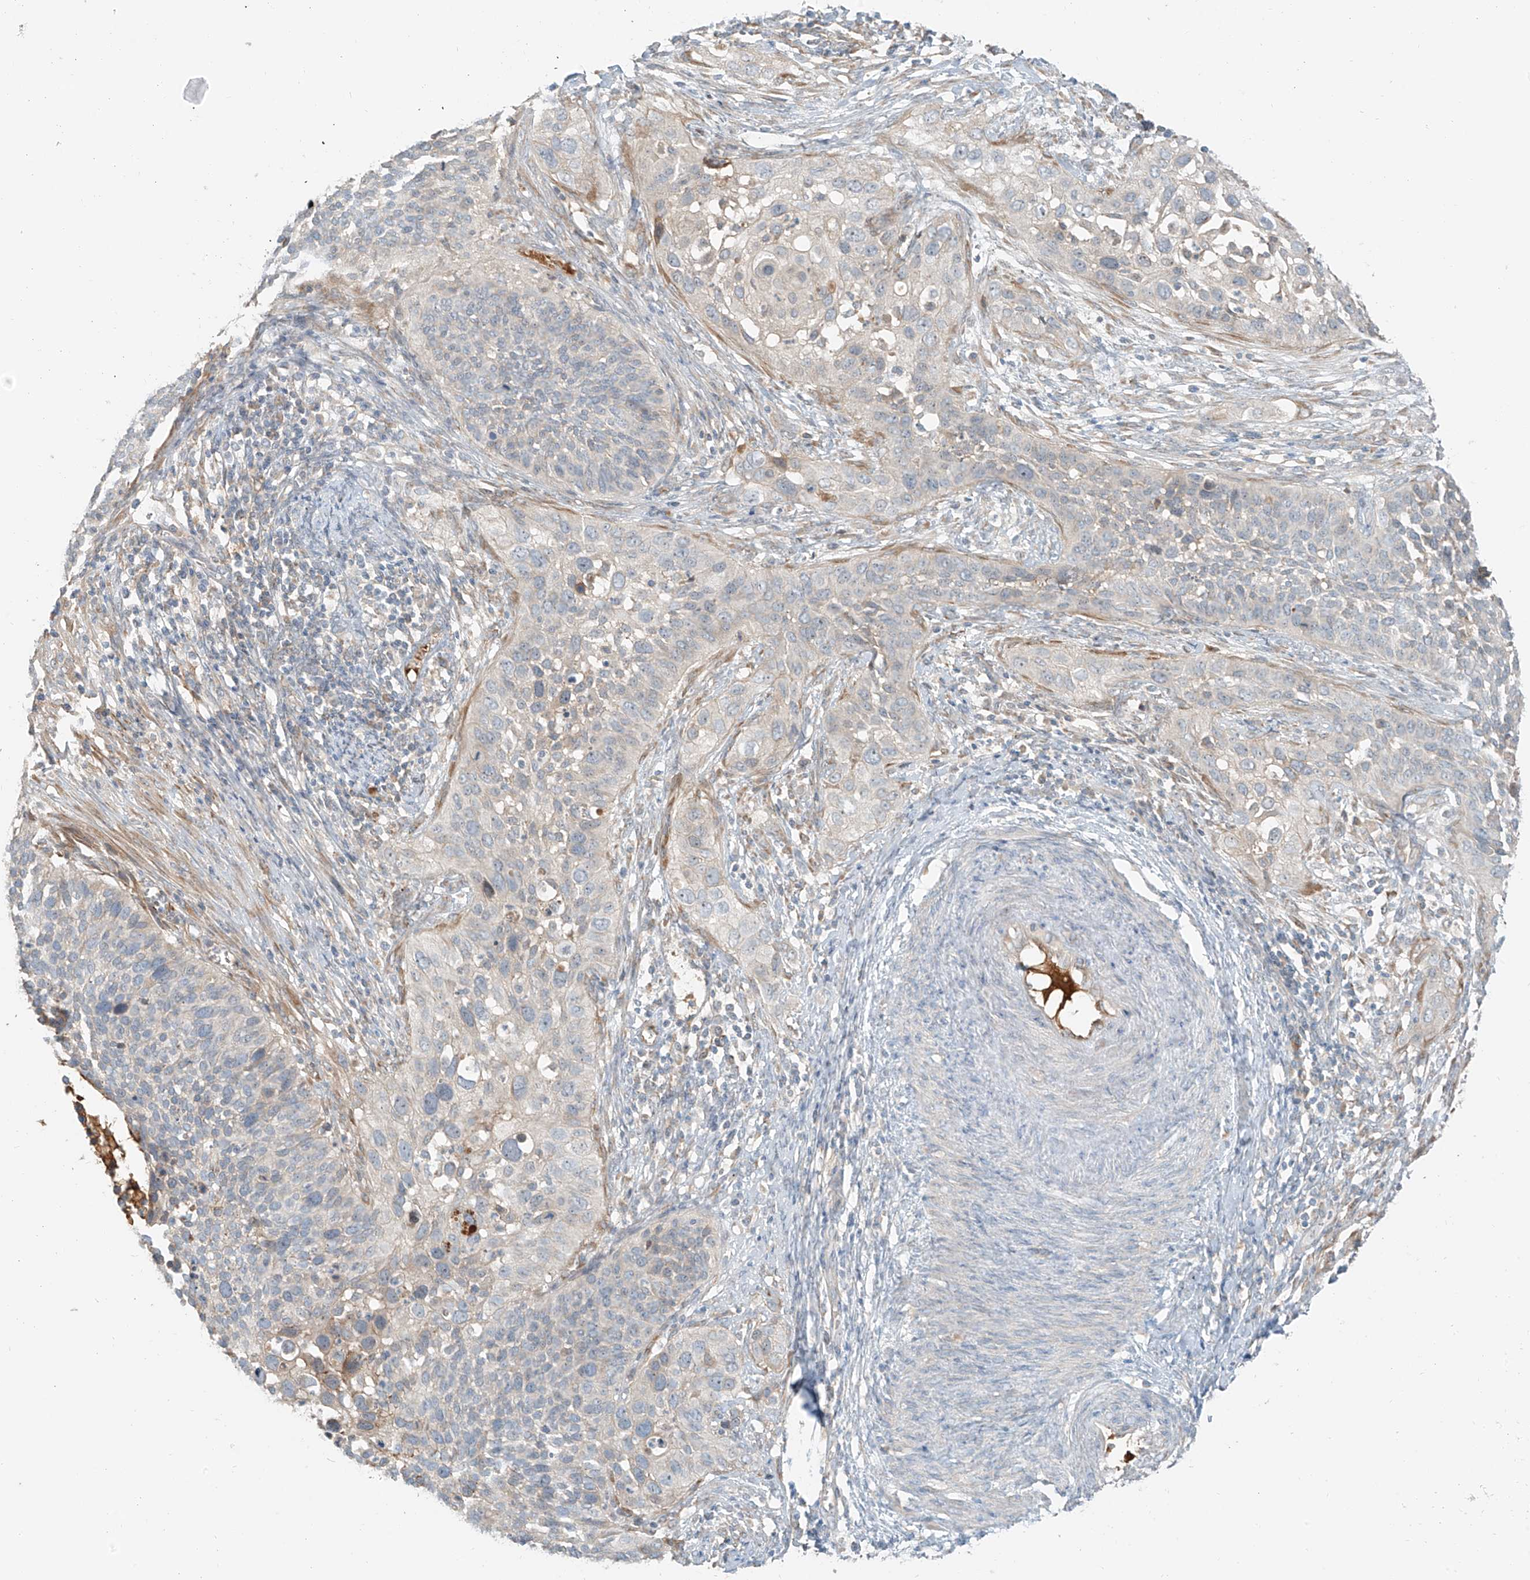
{"staining": {"intensity": "negative", "quantity": "none", "location": "none"}, "tissue": "cervical cancer", "cell_type": "Tumor cells", "image_type": "cancer", "snomed": [{"axis": "morphology", "description": "Squamous cell carcinoma, NOS"}, {"axis": "topography", "description": "Cervix"}], "caption": "IHC photomicrograph of cervical cancer (squamous cell carcinoma) stained for a protein (brown), which demonstrates no staining in tumor cells.", "gene": "FSTL1", "patient": {"sex": "female", "age": 34}}